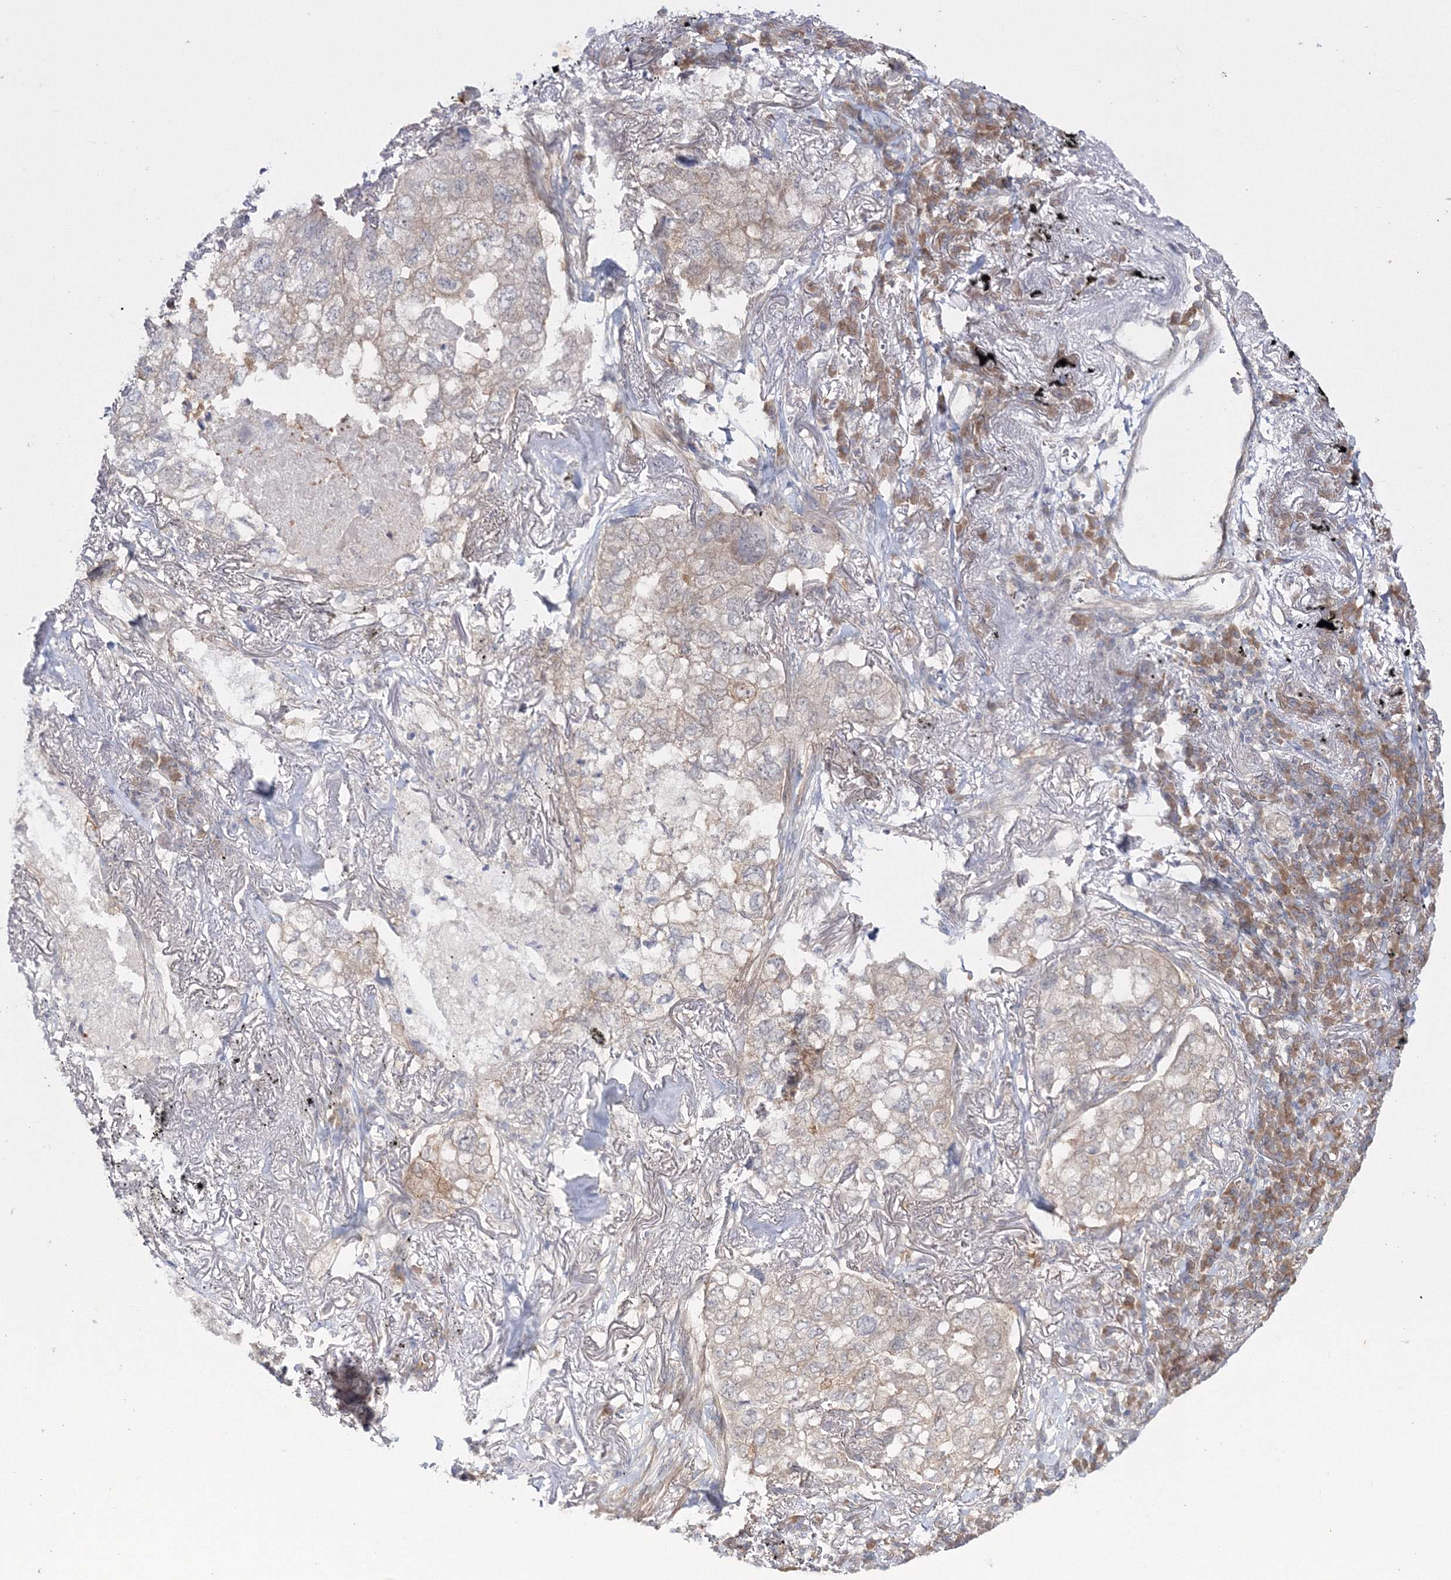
{"staining": {"intensity": "weak", "quantity": "<25%", "location": "cytoplasmic/membranous"}, "tissue": "lung cancer", "cell_type": "Tumor cells", "image_type": "cancer", "snomed": [{"axis": "morphology", "description": "Adenocarcinoma, NOS"}, {"axis": "topography", "description": "Lung"}], "caption": "A micrograph of lung cancer stained for a protein exhibits no brown staining in tumor cells.", "gene": "IPMK", "patient": {"sex": "male", "age": 65}}